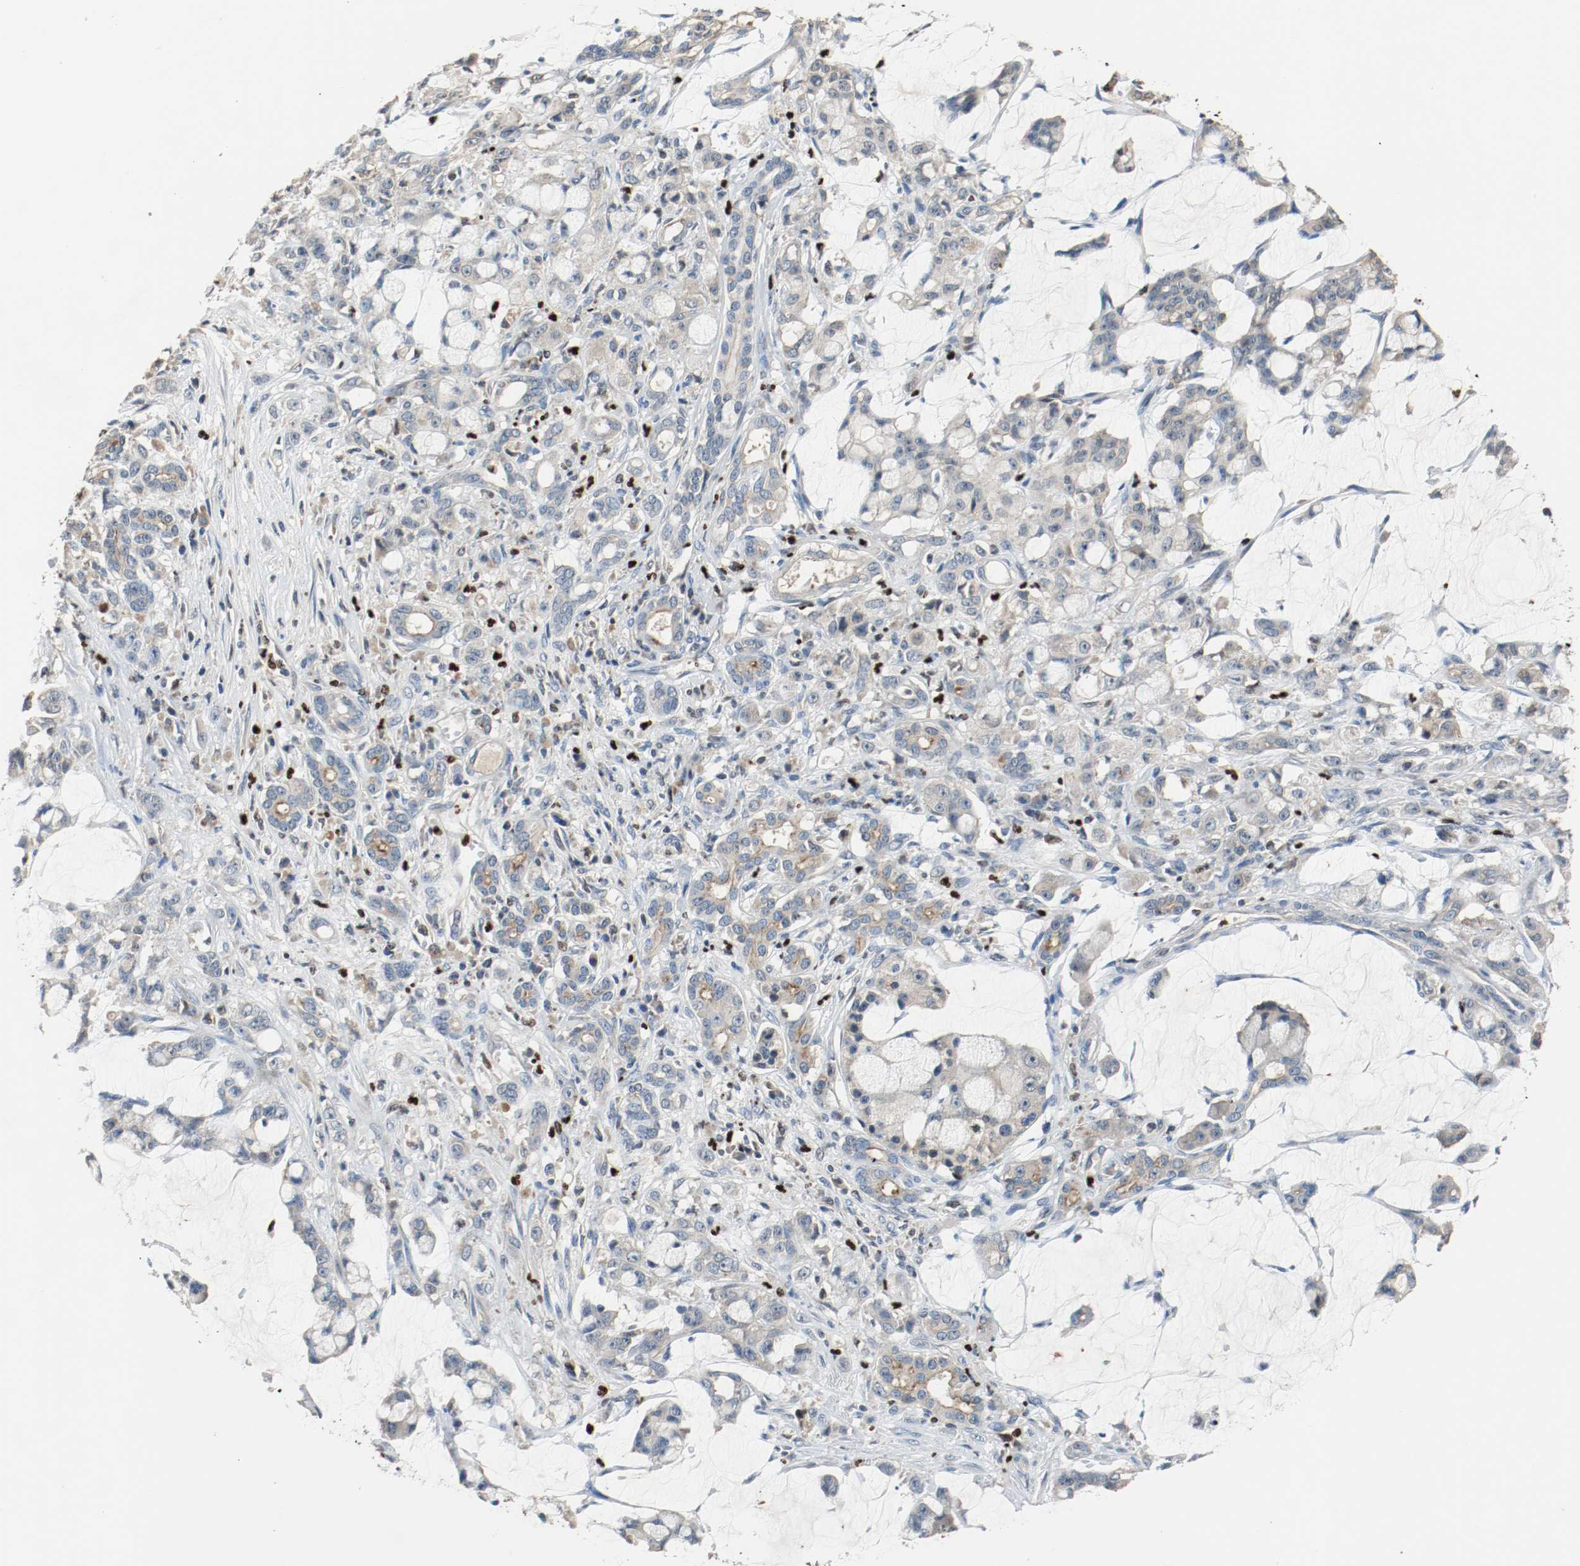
{"staining": {"intensity": "negative", "quantity": "none", "location": "none"}, "tissue": "pancreatic cancer", "cell_type": "Tumor cells", "image_type": "cancer", "snomed": [{"axis": "morphology", "description": "Adenocarcinoma, NOS"}, {"axis": "topography", "description": "Pancreas"}], "caption": "This is an IHC histopathology image of adenocarcinoma (pancreatic). There is no expression in tumor cells.", "gene": "BLK", "patient": {"sex": "female", "age": 73}}